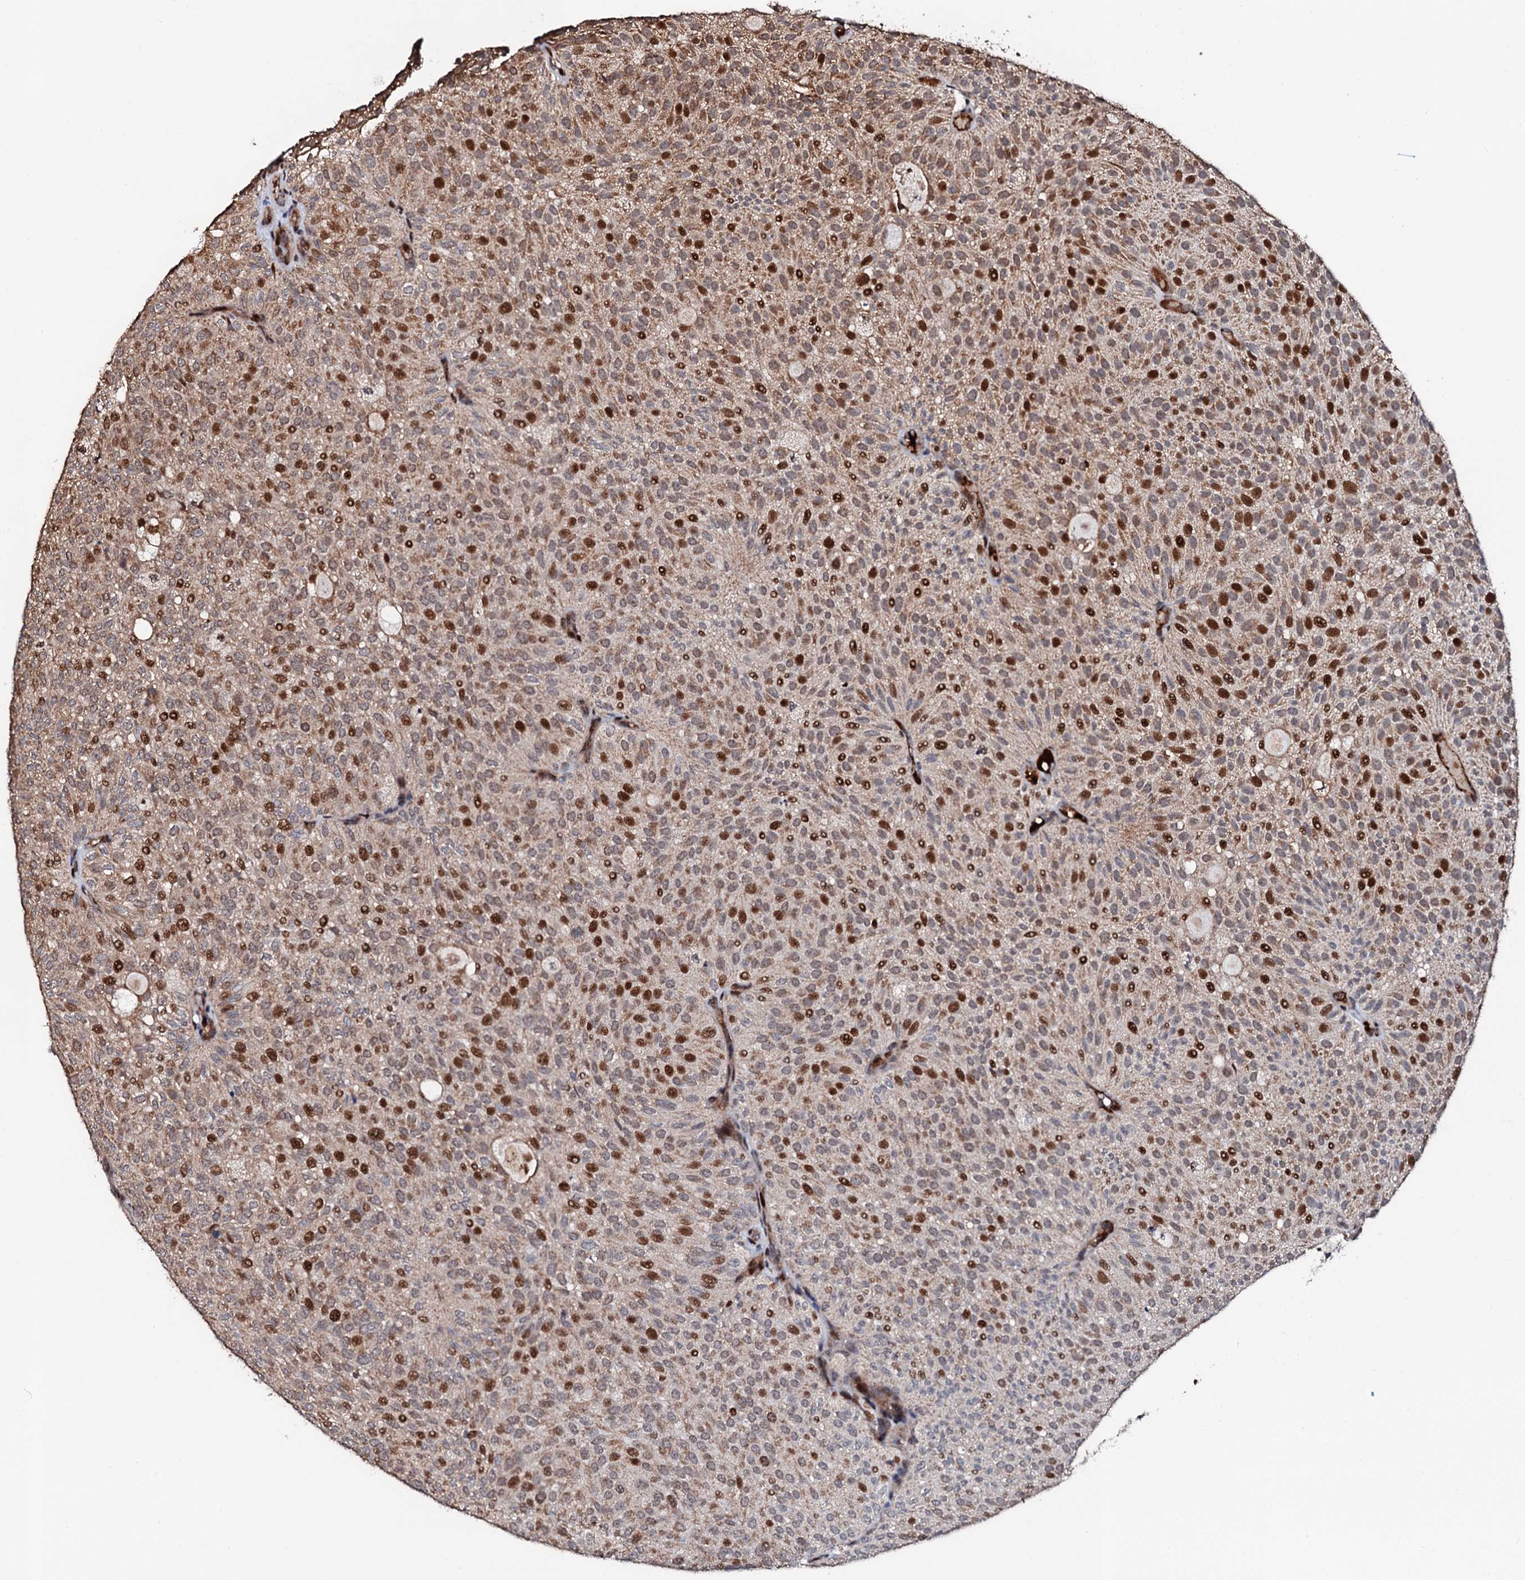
{"staining": {"intensity": "moderate", "quantity": ">75%", "location": "cytoplasmic/membranous,nuclear"}, "tissue": "urothelial cancer", "cell_type": "Tumor cells", "image_type": "cancer", "snomed": [{"axis": "morphology", "description": "Urothelial carcinoma, Low grade"}, {"axis": "topography", "description": "Urinary bladder"}], "caption": "This is an image of immunohistochemistry (IHC) staining of low-grade urothelial carcinoma, which shows moderate expression in the cytoplasmic/membranous and nuclear of tumor cells.", "gene": "KIF18A", "patient": {"sex": "male", "age": 78}}